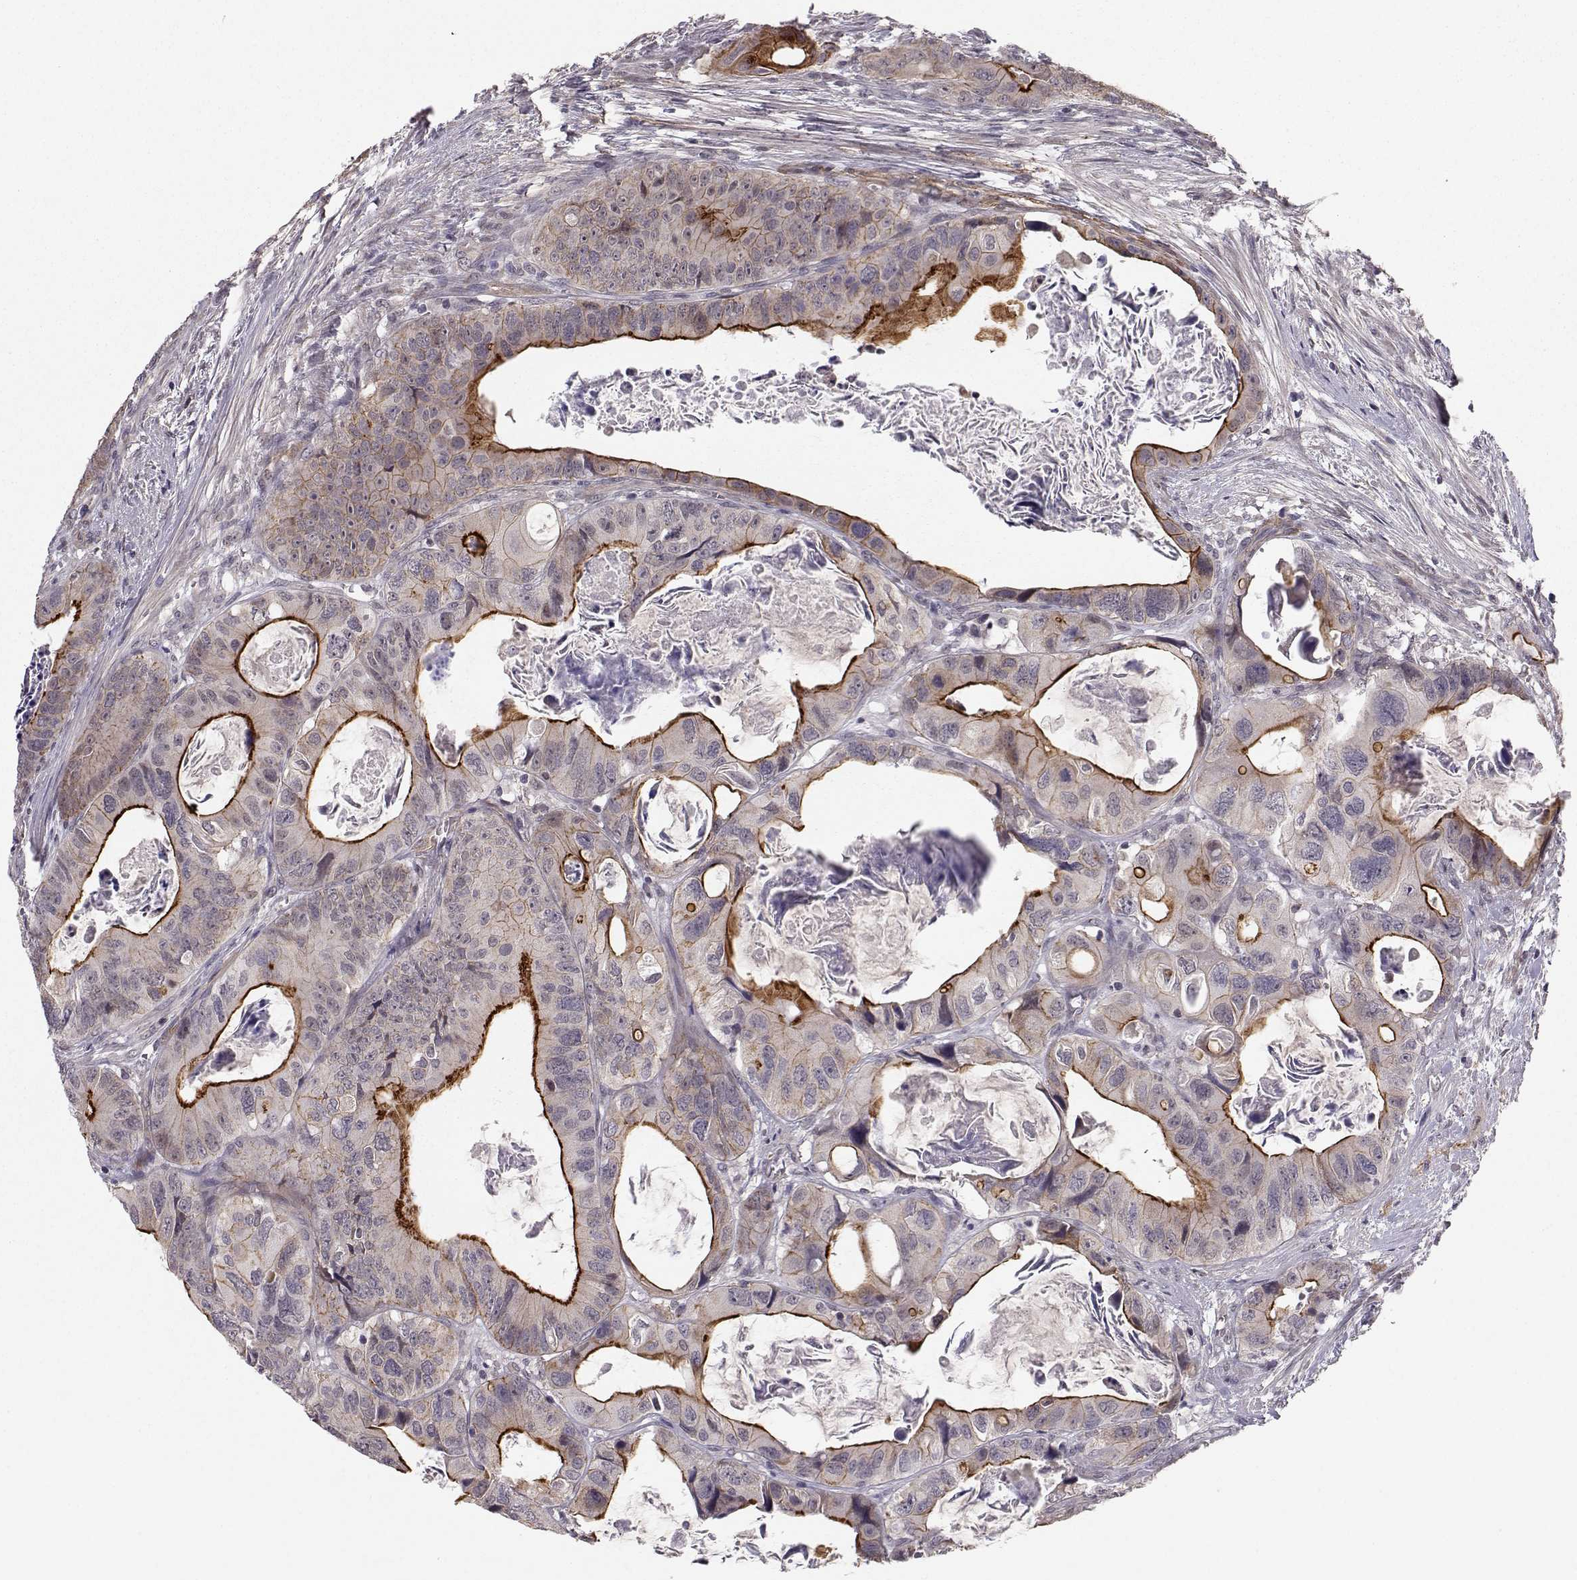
{"staining": {"intensity": "strong", "quantity": "<25%", "location": "cytoplasmic/membranous"}, "tissue": "colorectal cancer", "cell_type": "Tumor cells", "image_type": "cancer", "snomed": [{"axis": "morphology", "description": "Adenocarcinoma, NOS"}, {"axis": "topography", "description": "Rectum"}], "caption": "Immunohistochemistry (IHC) of human colorectal cancer (adenocarcinoma) exhibits medium levels of strong cytoplasmic/membranous expression in about <25% of tumor cells. (DAB = brown stain, brightfield microscopy at high magnification).", "gene": "PLEKHG3", "patient": {"sex": "male", "age": 64}}